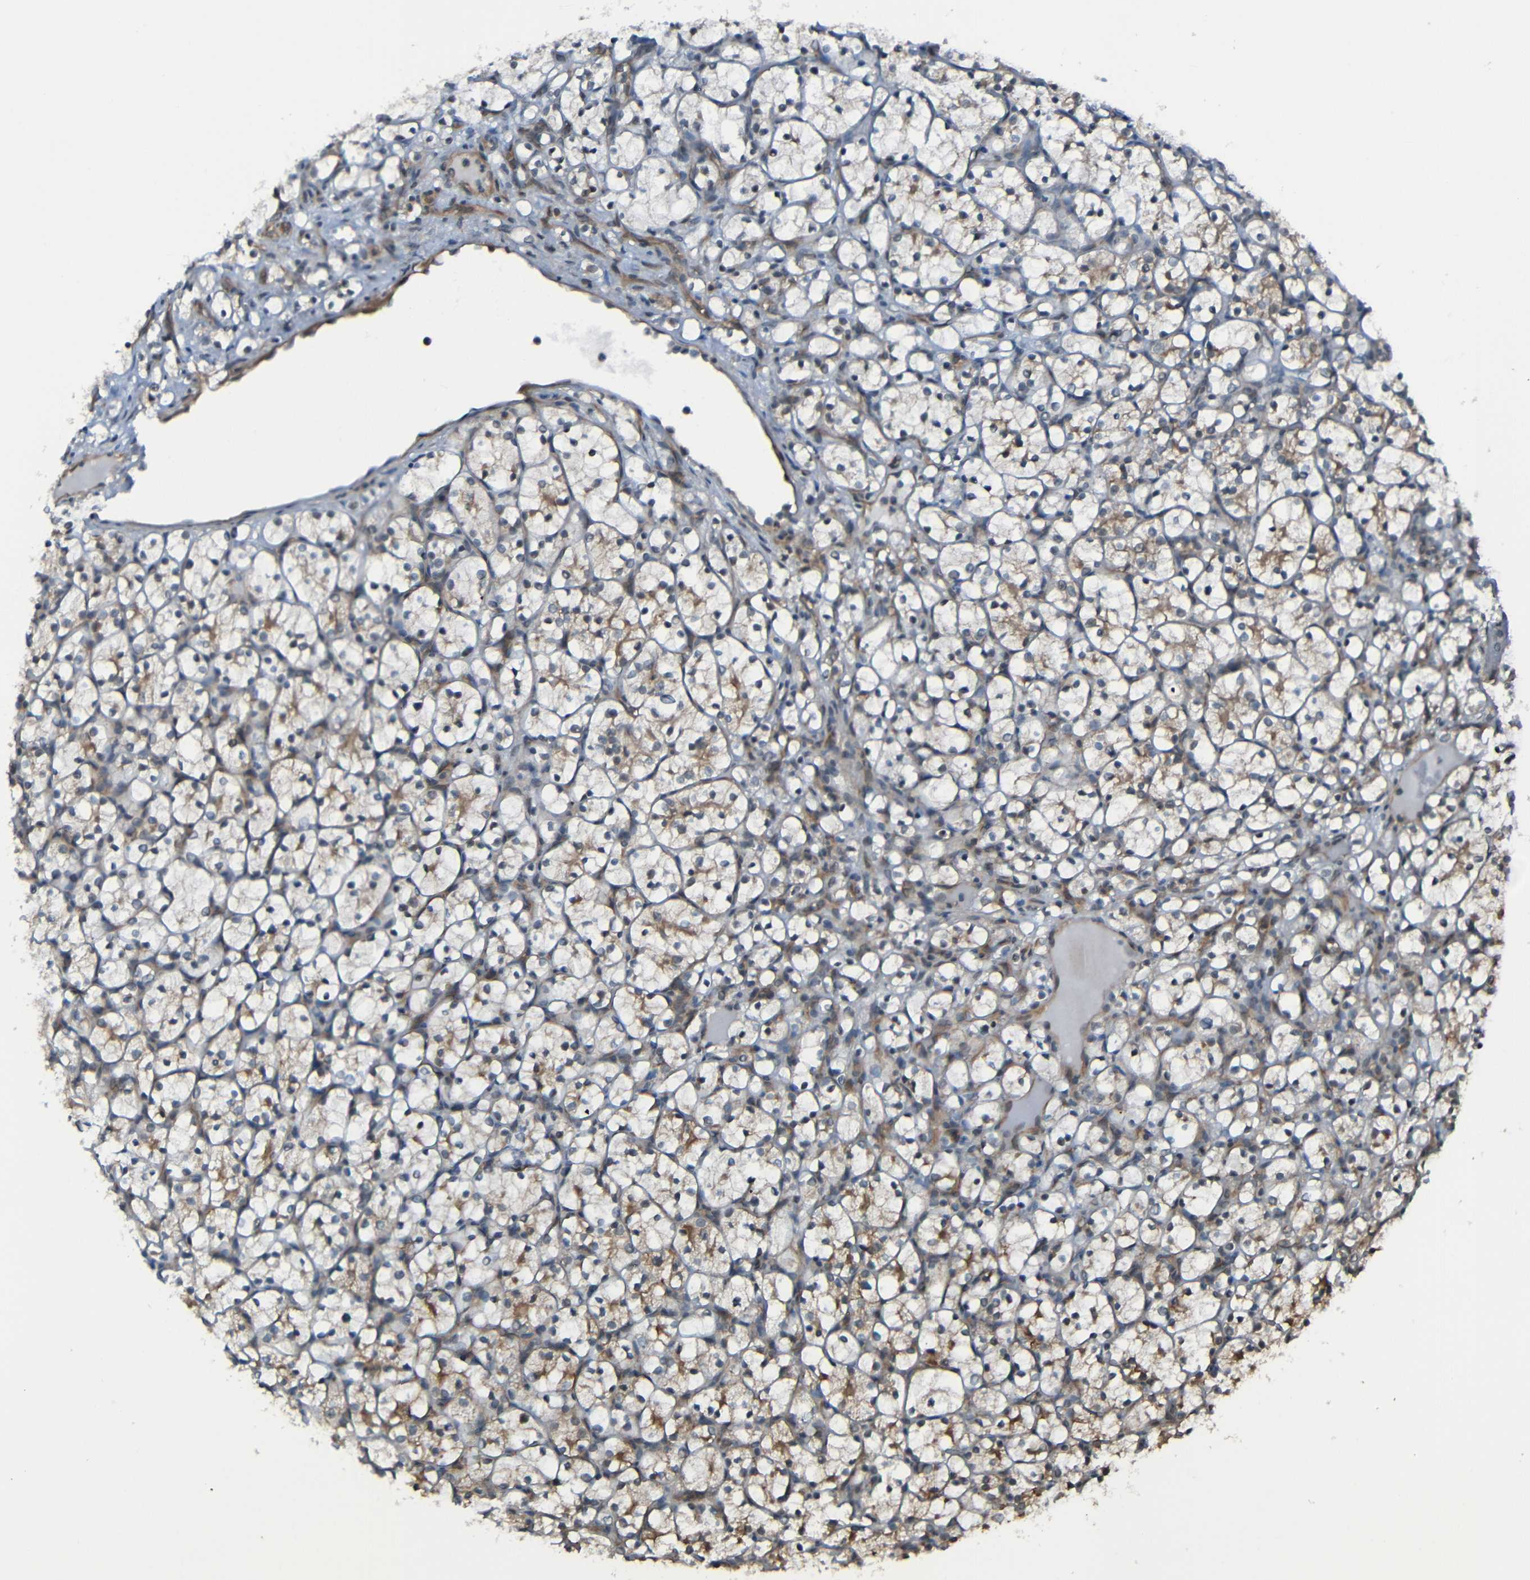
{"staining": {"intensity": "weak", "quantity": "<25%", "location": "cytoplasmic/membranous"}, "tissue": "renal cancer", "cell_type": "Tumor cells", "image_type": "cancer", "snomed": [{"axis": "morphology", "description": "Adenocarcinoma, NOS"}, {"axis": "topography", "description": "Kidney"}], "caption": "Immunohistochemistry (IHC) histopathology image of neoplastic tissue: human adenocarcinoma (renal) stained with DAB (3,3'-diaminobenzidine) exhibits no significant protein positivity in tumor cells.", "gene": "LGR5", "patient": {"sex": "female", "age": 69}}